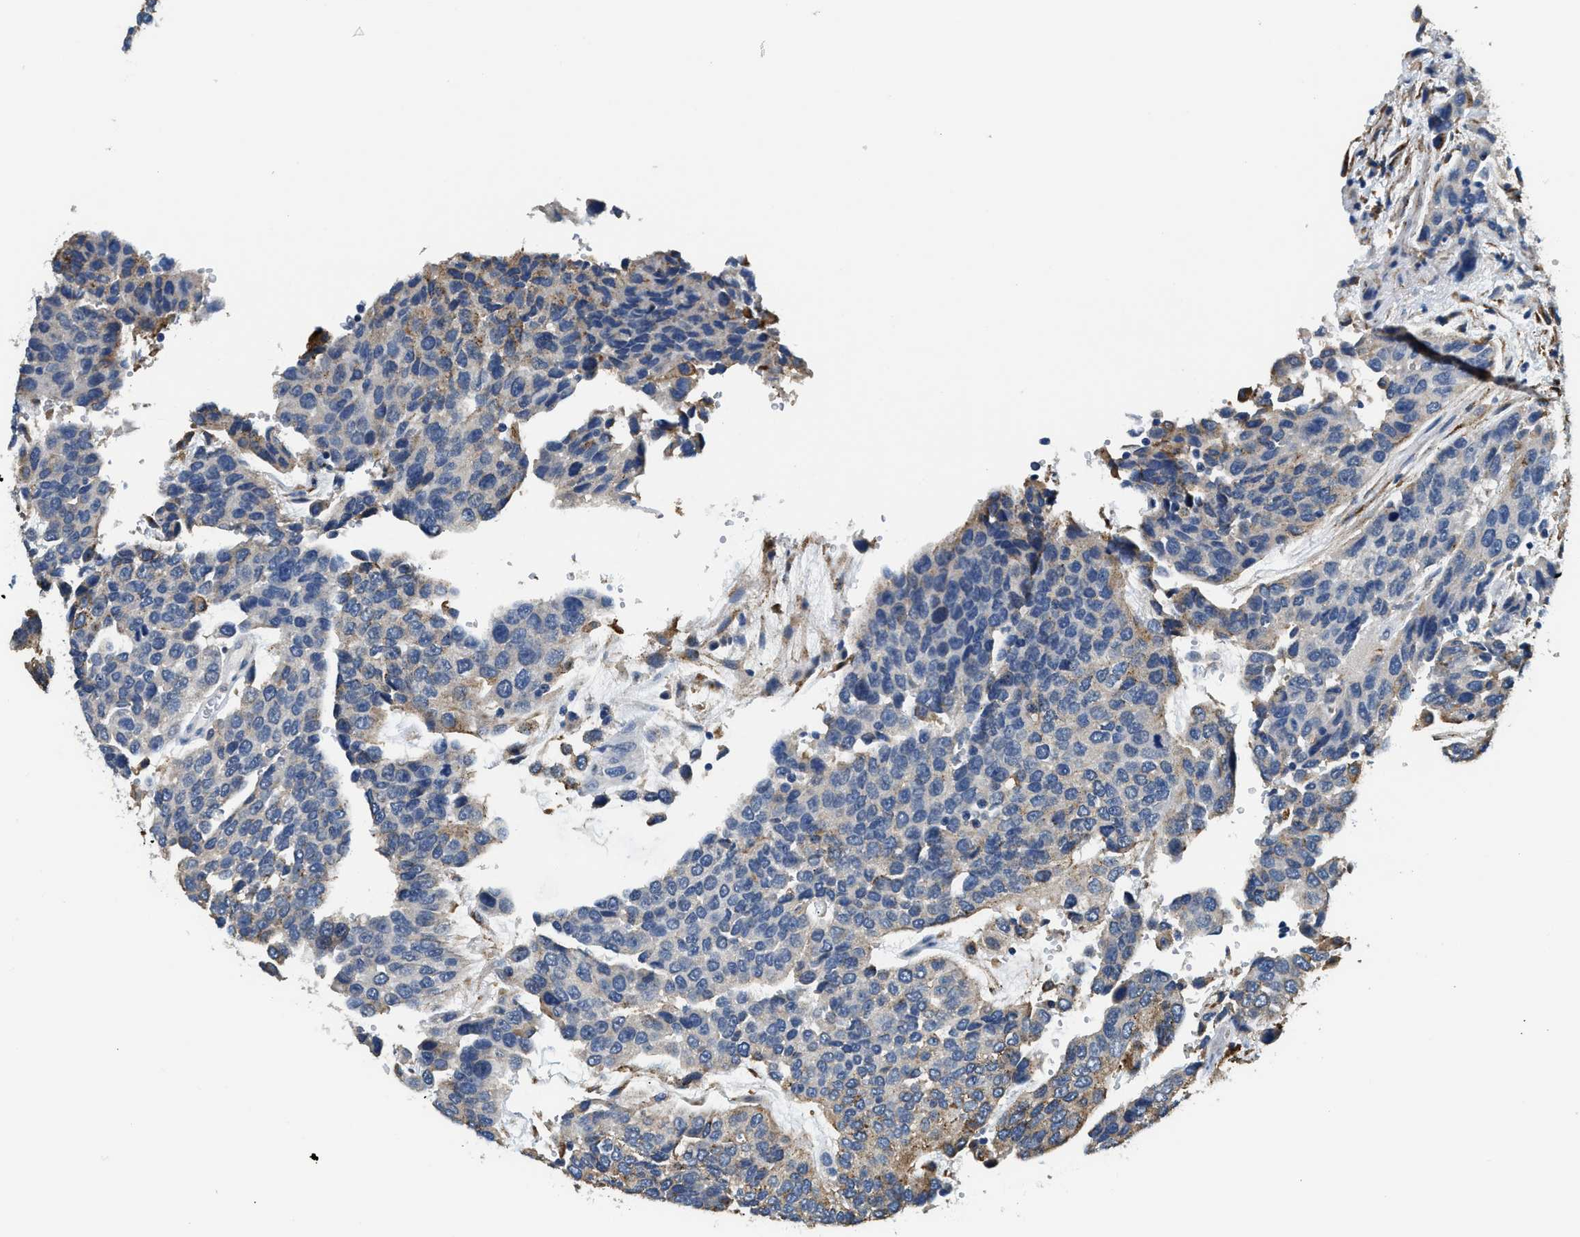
{"staining": {"intensity": "moderate", "quantity": "<25%", "location": "cytoplasmic/membranous"}, "tissue": "urothelial cancer", "cell_type": "Tumor cells", "image_type": "cancer", "snomed": [{"axis": "morphology", "description": "Urothelial carcinoma, High grade"}, {"axis": "topography", "description": "Urinary bladder"}], "caption": "The micrograph shows staining of urothelial cancer, revealing moderate cytoplasmic/membranous protein staining (brown color) within tumor cells.", "gene": "LRP1", "patient": {"sex": "female", "age": 80}}